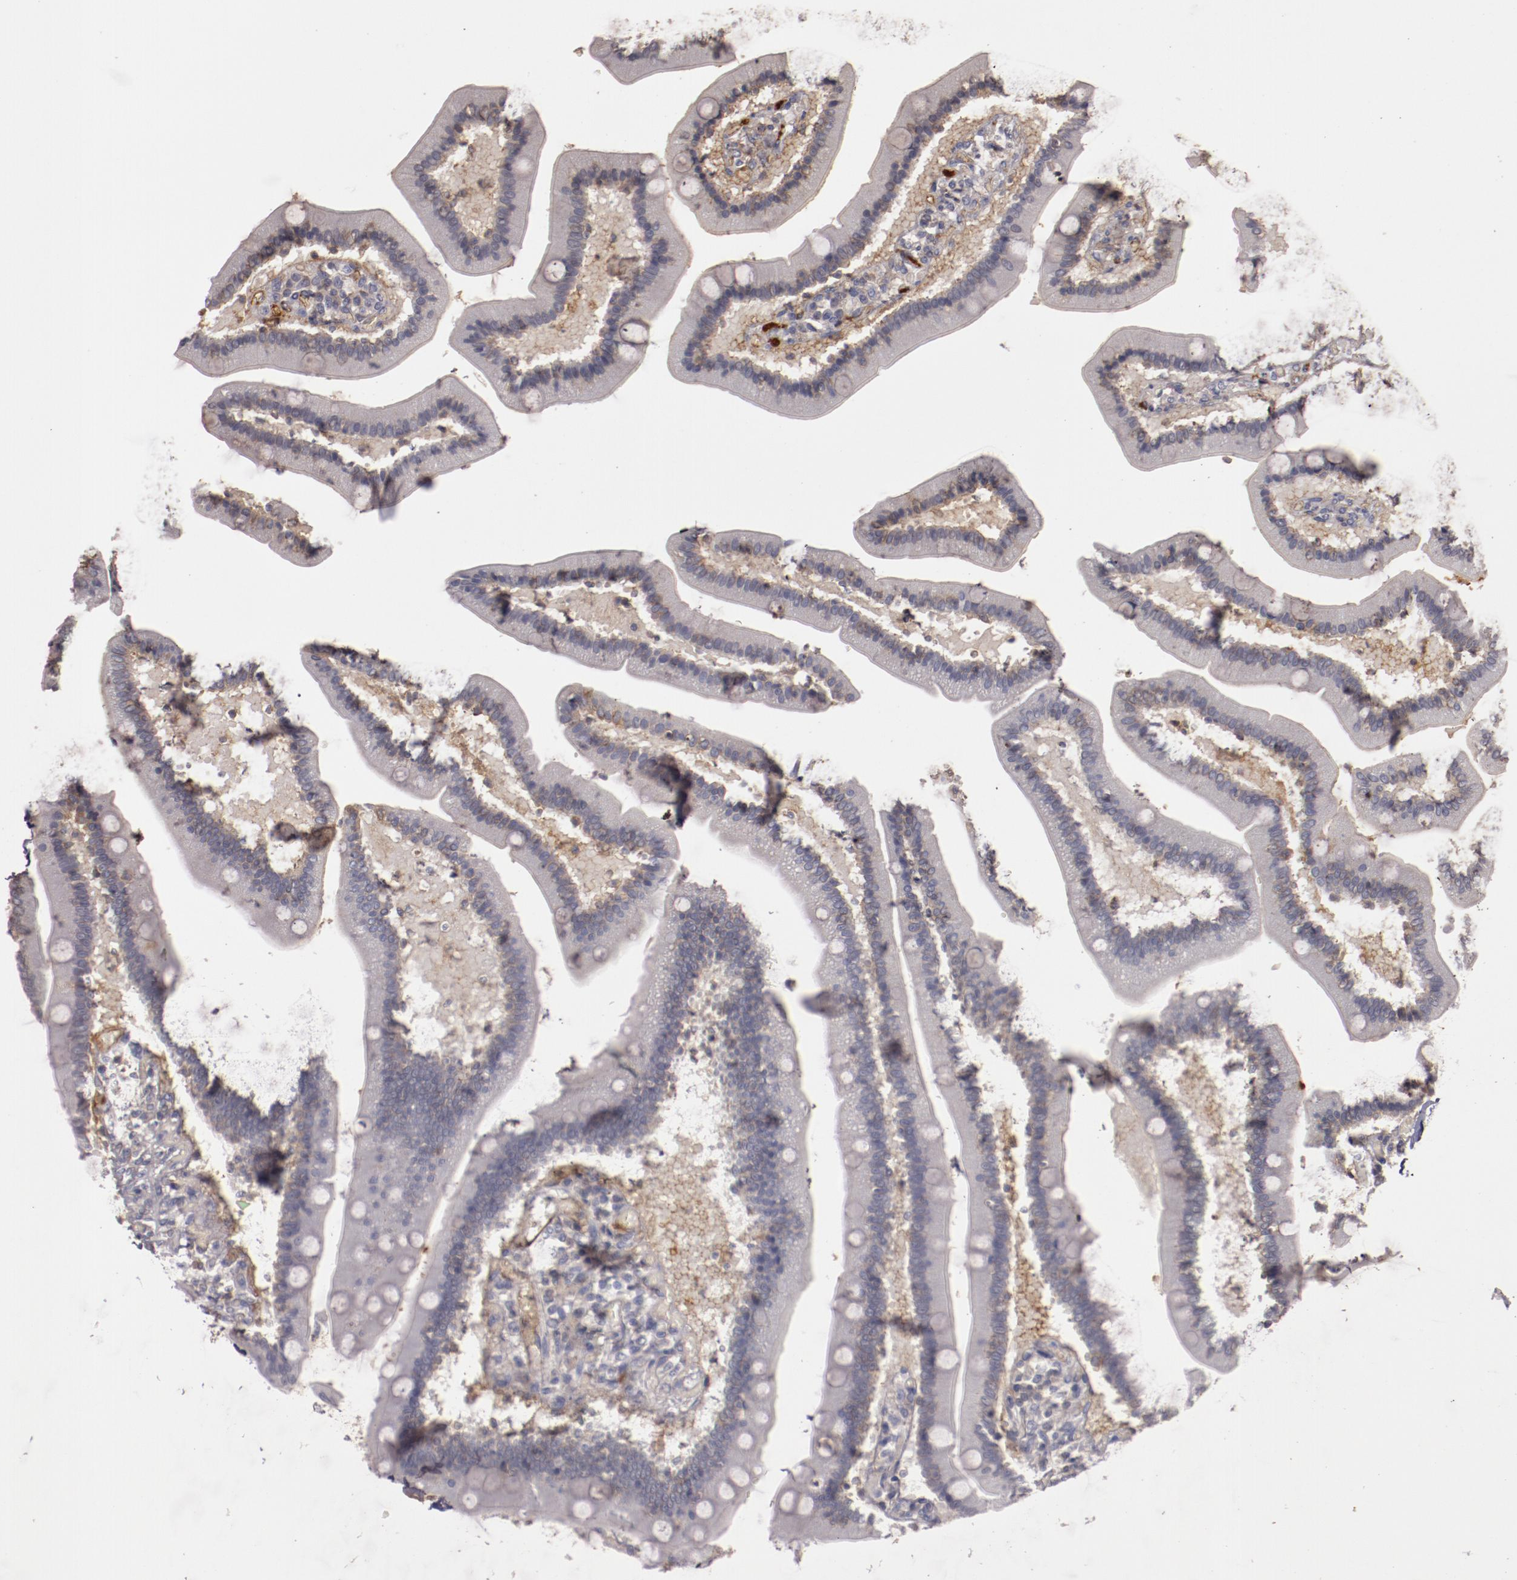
{"staining": {"intensity": "weak", "quantity": "<25%", "location": "cytoplasmic/membranous"}, "tissue": "duodenum", "cell_type": "Glandular cells", "image_type": "normal", "snomed": [{"axis": "morphology", "description": "Normal tissue, NOS"}, {"axis": "topography", "description": "Duodenum"}], "caption": "Glandular cells are negative for brown protein staining in benign duodenum. (DAB immunohistochemistry (IHC) visualized using brightfield microscopy, high magnification).", "gene": "MBL2", "patient": {"sex": "male", "age": 66}}